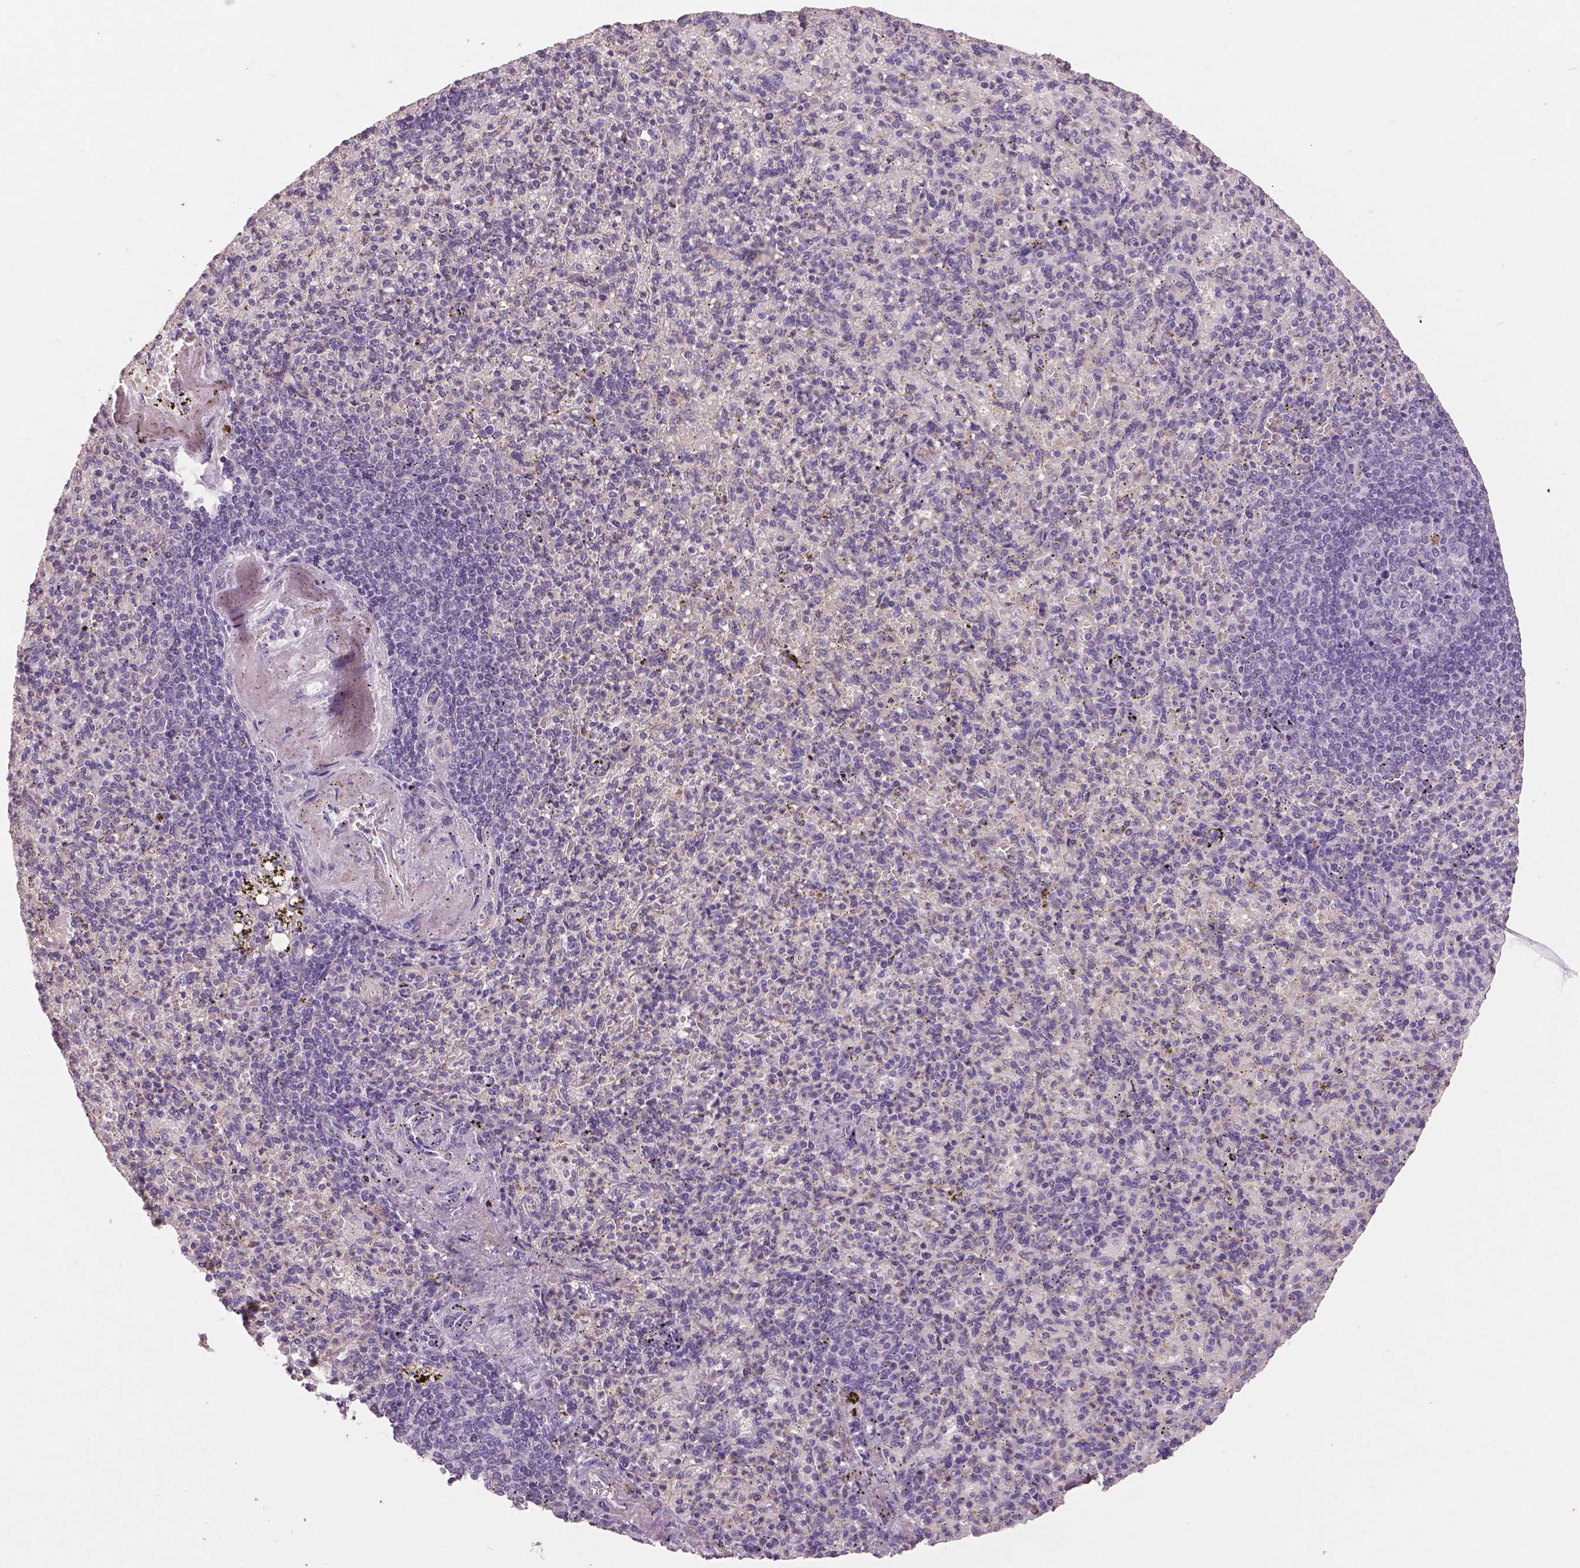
{"staining": {"intensity": "negative", "quantity": "none", "location": "none"}, "tissue": "spleen", "cell_type": "Cells in red pulp", "image_type": "normal", "snomed": [{"axis": "morphology", "description": "Normal tissue, NOS"}, {"axis": "topography", "description": "Spleen"}], "caption": "Immunohistochemical staining of normal spleen displays no significant positivity in cells in red pulp. (DAB (3,3'-diaminobenzidine) immunohistochemistry (IHC), high magnification).", "gene": "FOXA1", "patient": {"sex": "female", "age": 74}}